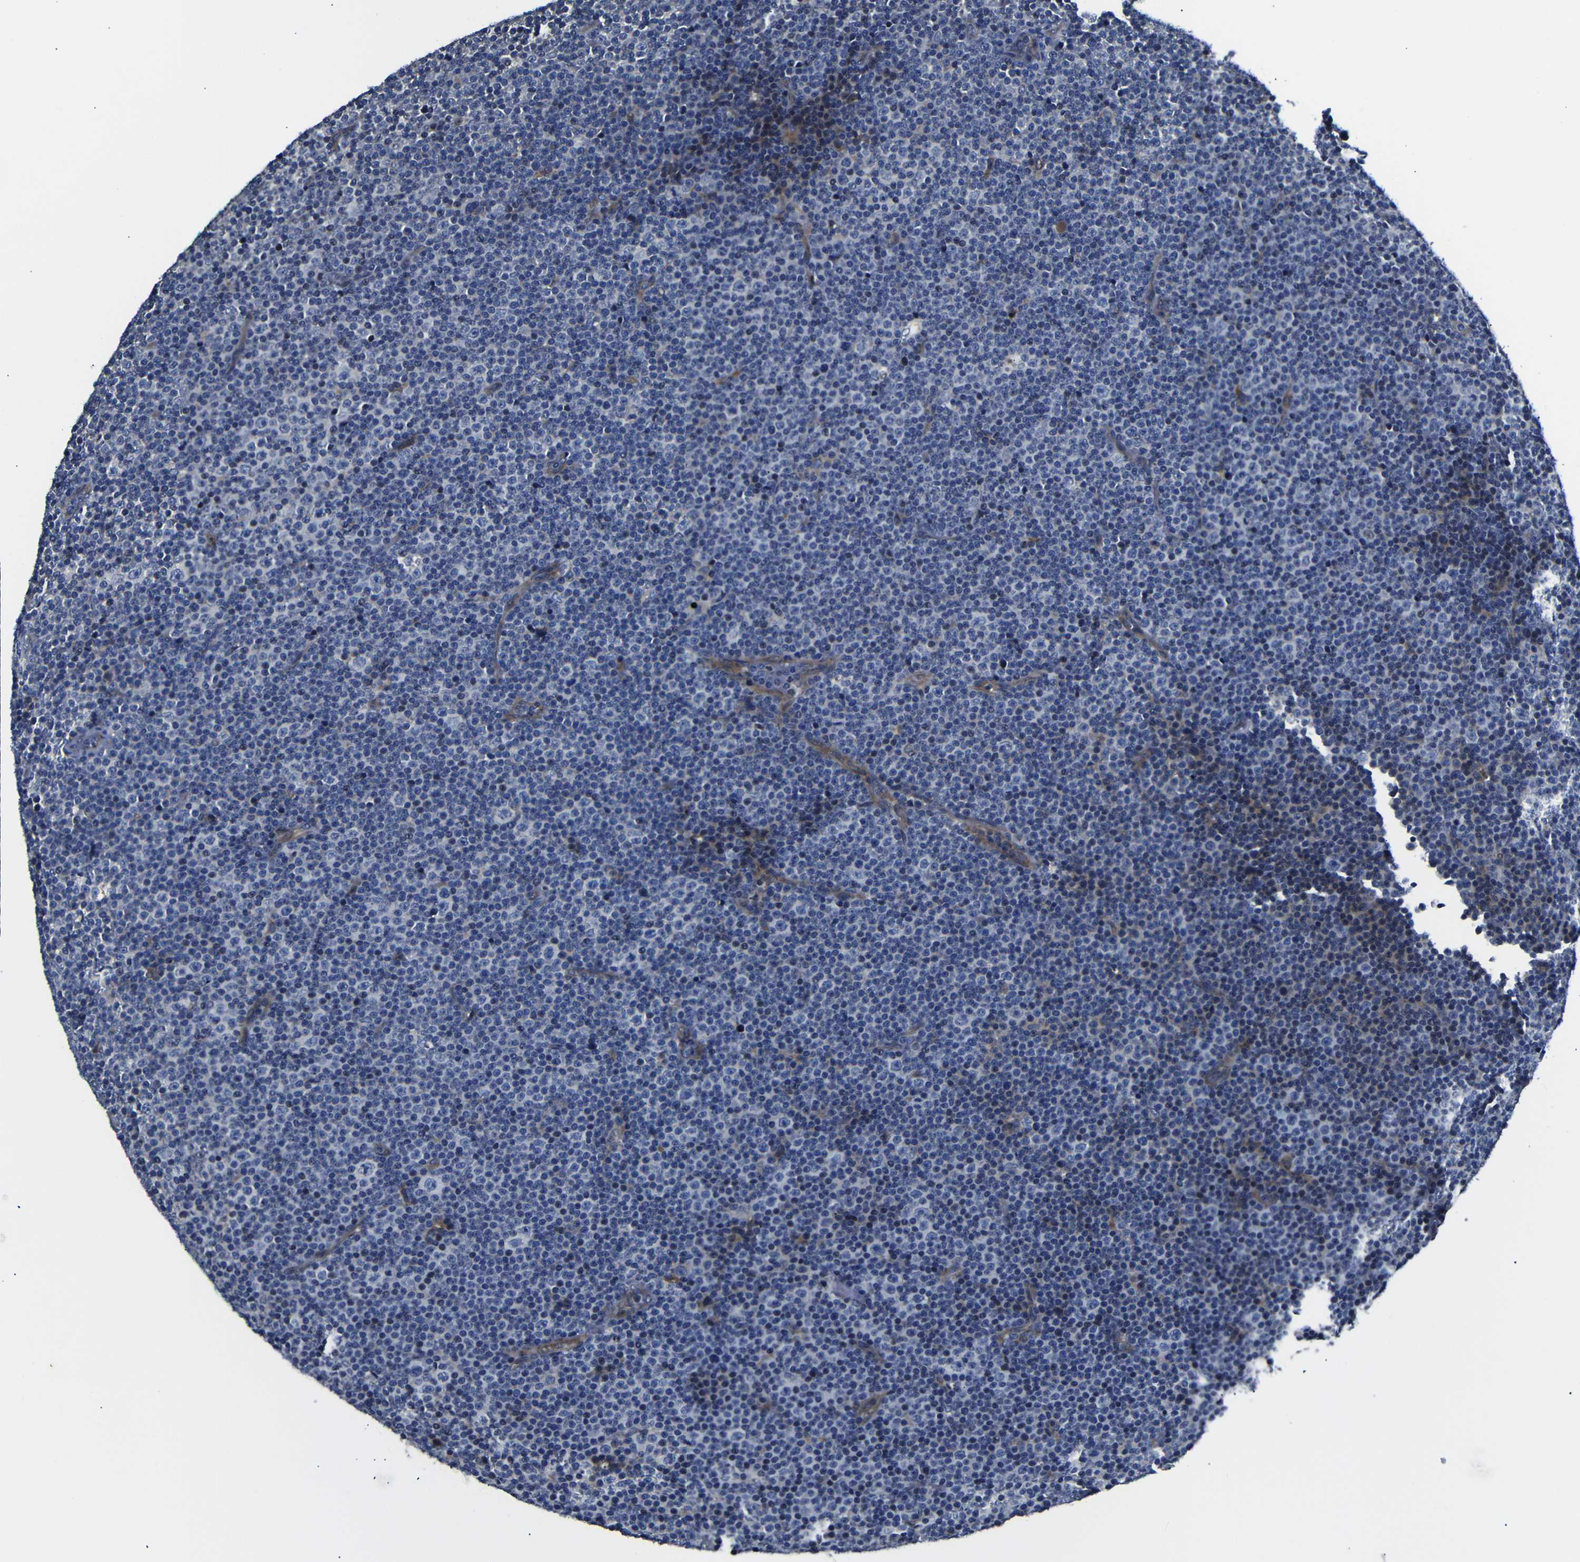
{"staining": {"intensity": "negative", "quantity": "none", "location": "none"}, "tissue": "lymphoma", "cell_type": "Tumor cells", "image_type": "cancer", "snomed": [{"axis": "morphology", "description": "Malignant lymphoma, non-Hodgkin's type, Low grade"}, {"axis": "topography", "description": "Lymph node"}], "caption": "A high-resolution photomicrograph shows immunohistochemistry staining of lymphoma, which shows no significant positivity in tumor cells.", "gene": "AFDN", "patient": {"sex": "female", "age": 67}}